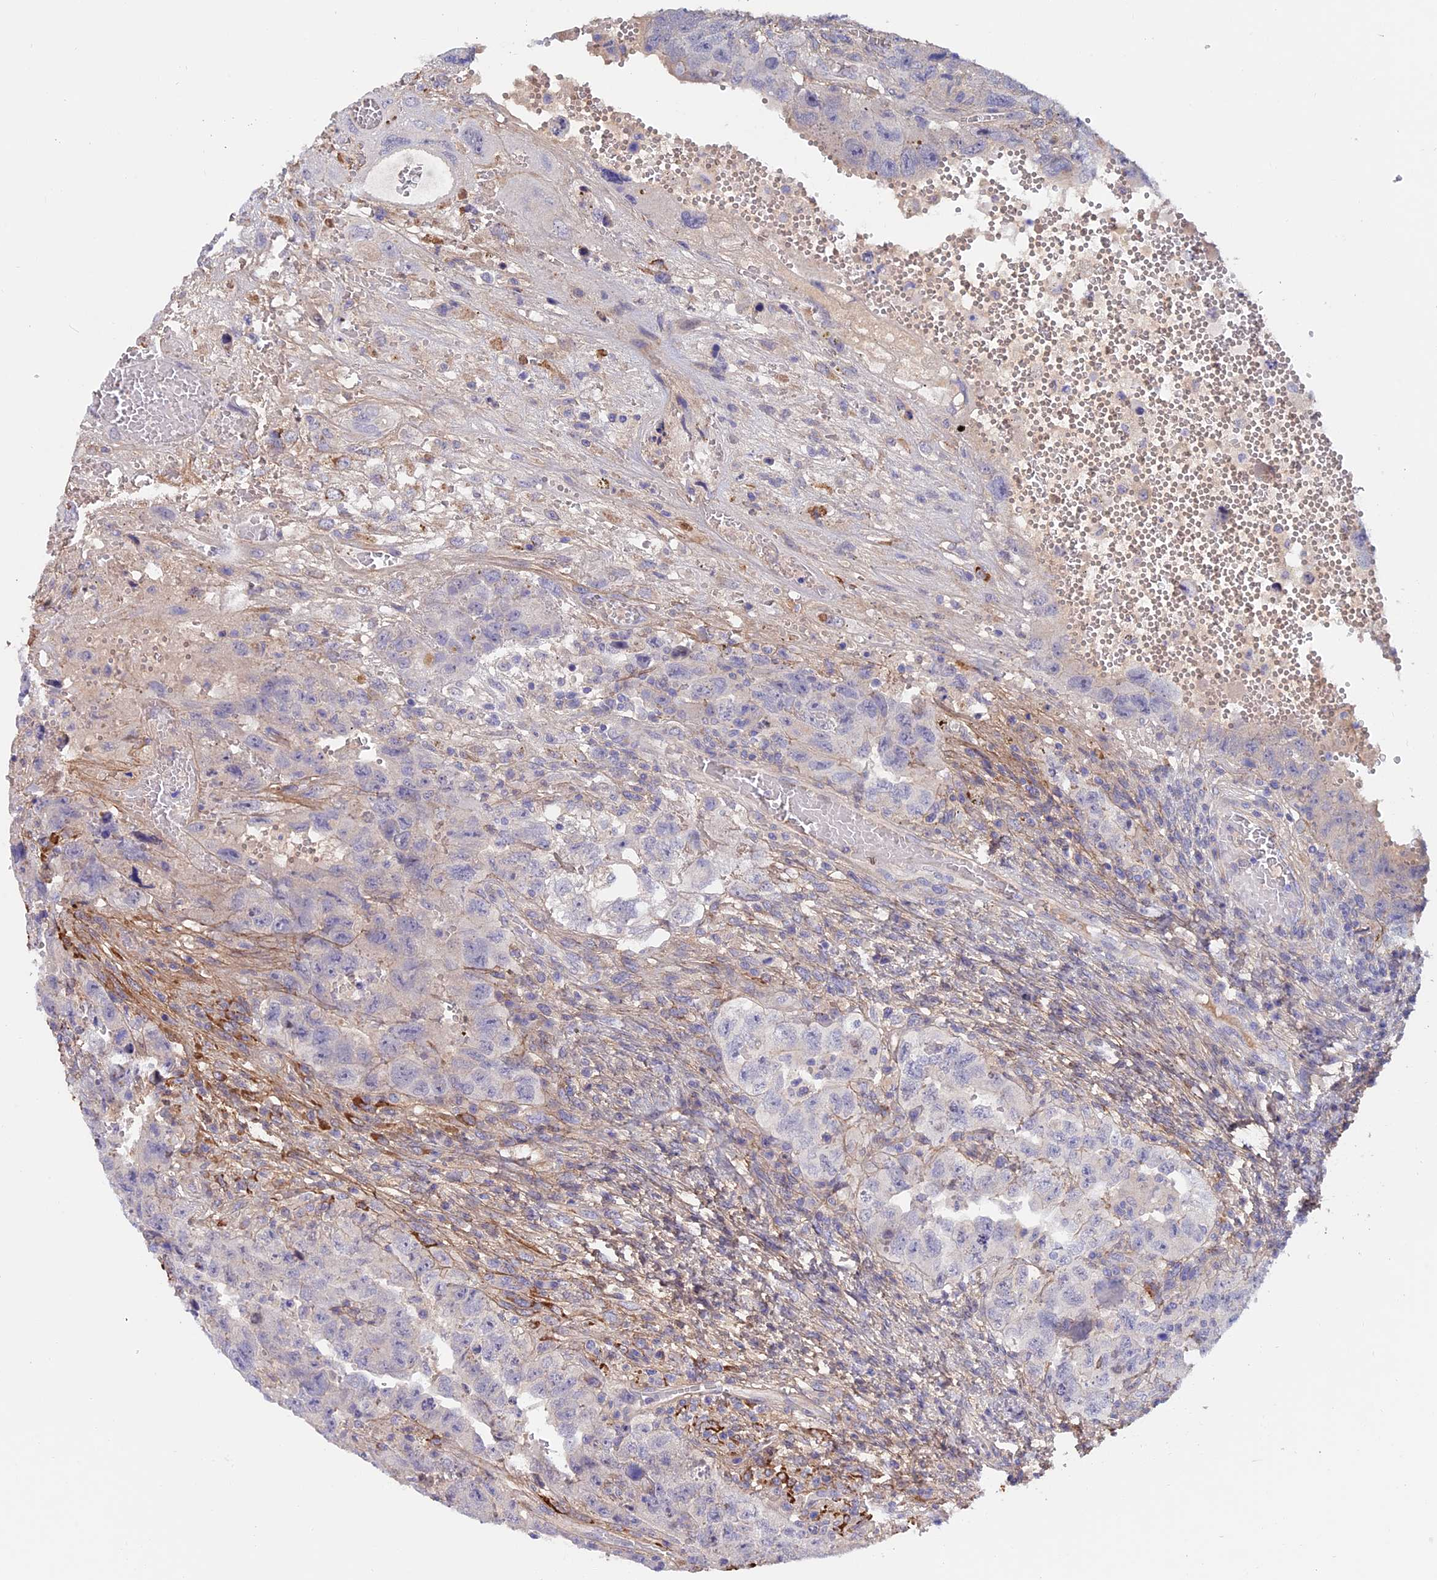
{"staining": {"intensity": "negative", "quantity": "none", "location": "none"}, "tissue": "testis cancer", "cell_type": "Tumor cells", "image_type": "cancer", "snomed": [{"axis": "morphology", "description": "Carcinoma, Embryonal, NOS"}, {"axis": "topography", "description": "Testis"}], "caption": "This photomicrograph is of testis cancer (embryonal carcinoma) stained with immunohistochemistry (IHC) to label a protein in brown with the nuclei are counter-stained blue. There is no positivity in tumor cells.", "gene": "COL4A3", "patient": {"sex": "male", "age": 26}}